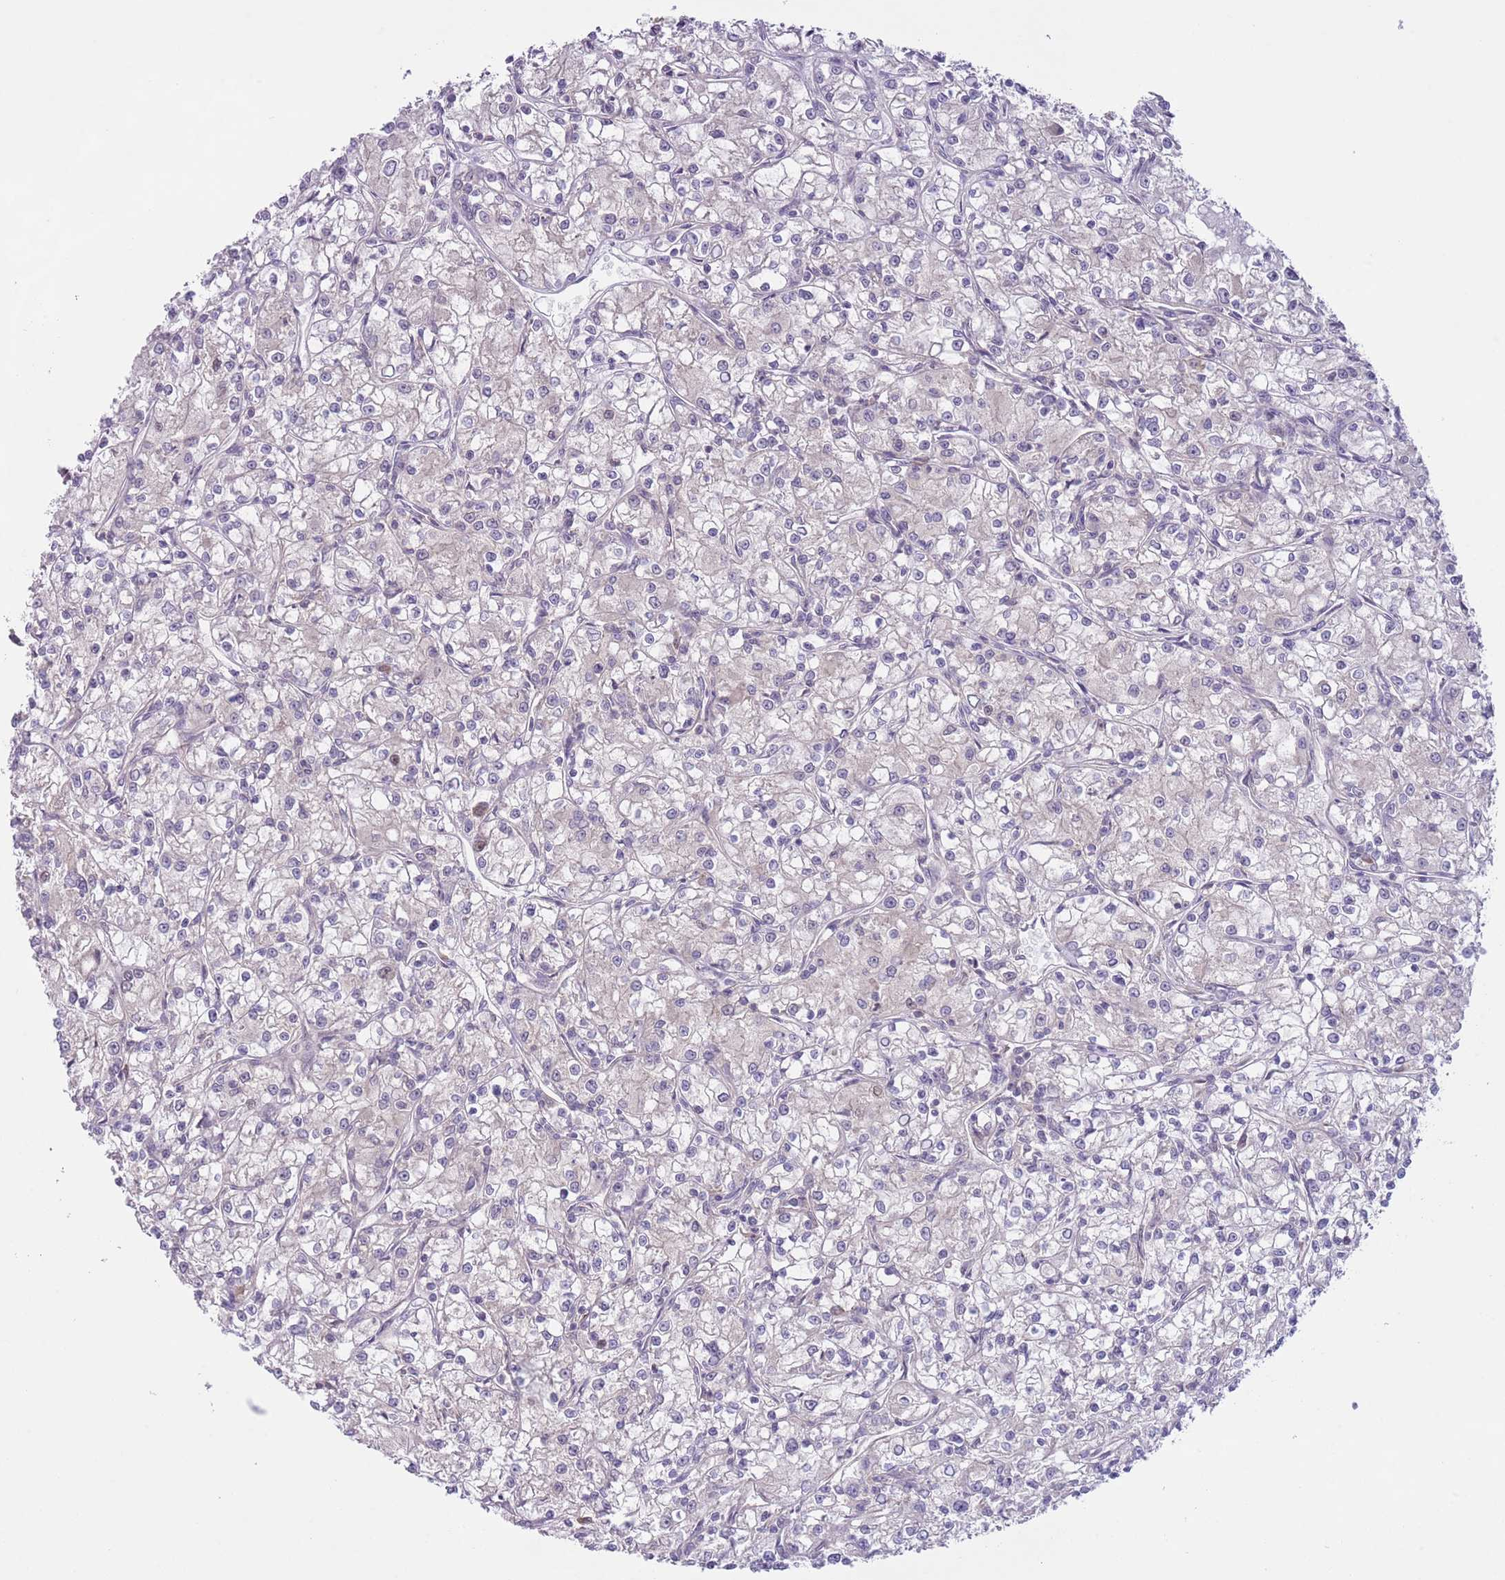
{"staining": {"intensity": "negative", "quantity": "none", "location": "none"}, "tissue": "renal cancer", "cell_type": "Tumor cells", "image_type": "cancer", "snomed": [{"axis": "morphology", "description": "Adenocarcinoma, NOS"}, {"axis": "topography", "description": "Kidney"}], "caption": "Histopathology image shows no protein expression in tumor cells of adenocarcinoma (renal) tissue. The staining was performed using DAB (3,3'-diaminobenzidine) to visualize the protein expression in brown, while the nuclei were stained in blue with hematoxylin (Magnification: 20x).", "gene": "COPE", "patient": {"sex": "female", "age": 59}}